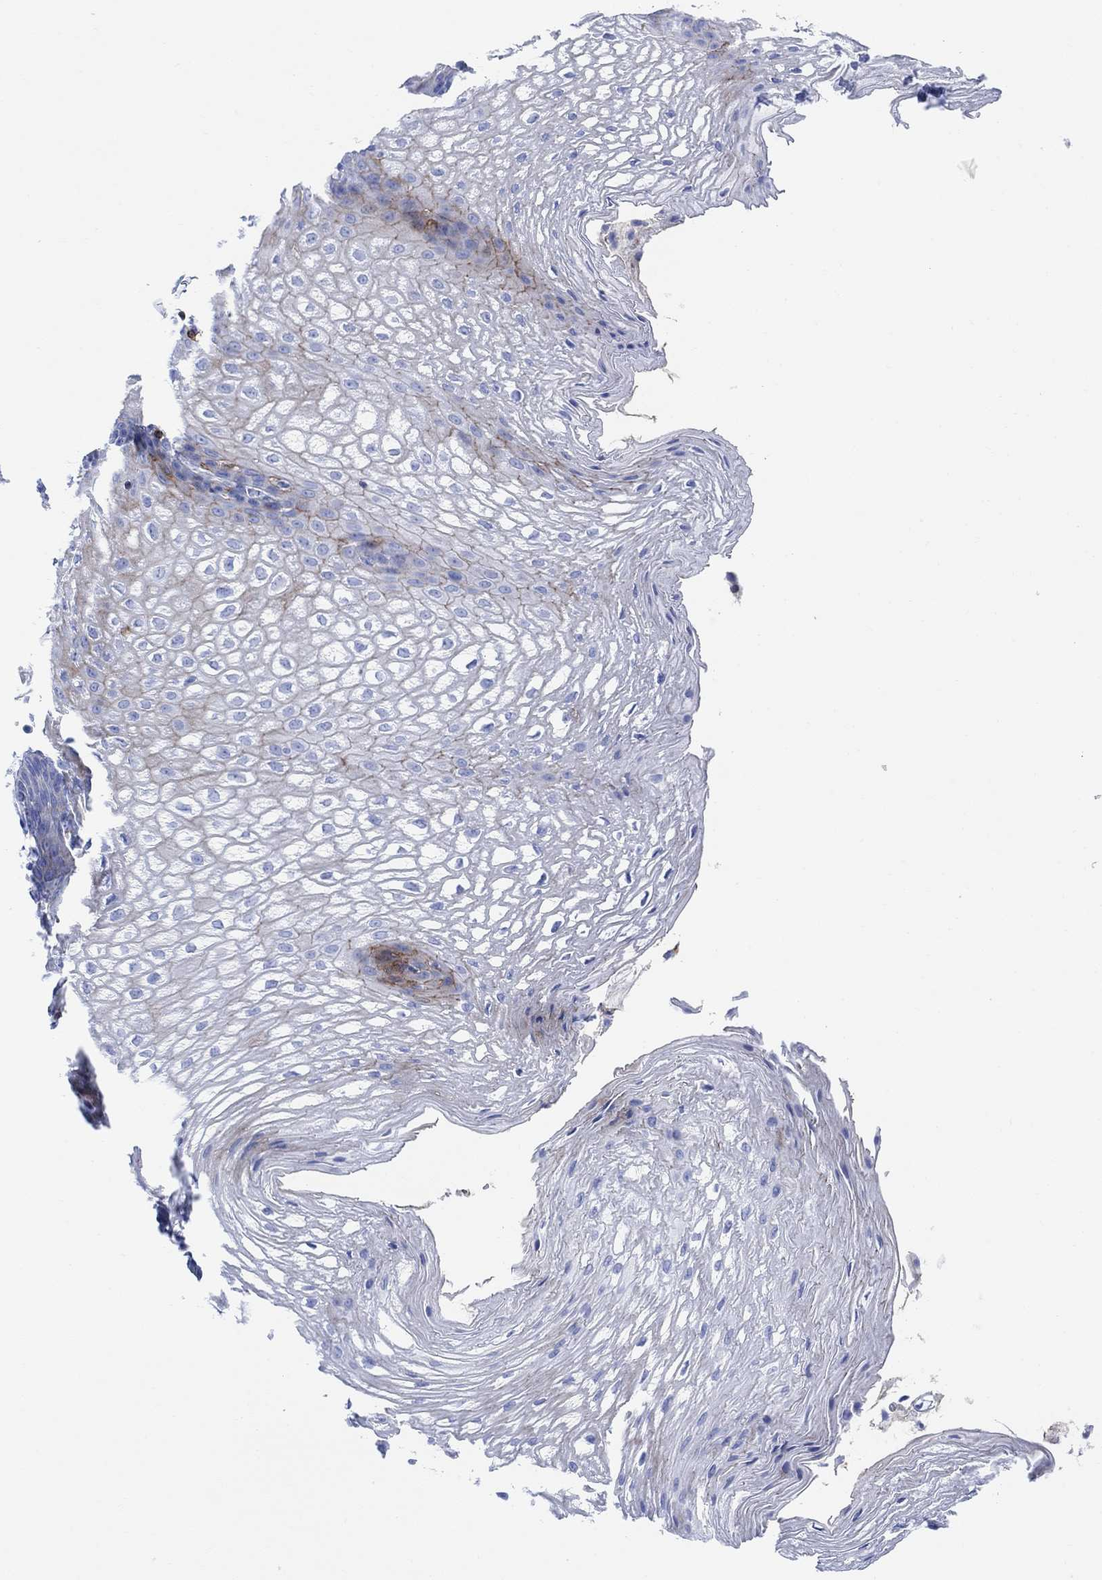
{"staining": {"intensity": "moderate", "quantity": "<25%", "location": "cytoplasmic/membranous"}, "tissue": "esophagus", "cell_type": "Squamous epithelial cells", "image_type": "normal", "snomed": [{"axis": "morphology", "description": "Normal tissue, NOS"}, {"axis": "topography", "description": "Esophagus"}], "caption": "Immunohistochemical staining of unremarkable human esophagus reveals moderate cytoplasmic/membranous protein positivity in about <25% of squamous epithelial cells. The staining was performed using DAB, with brown indicating positive protein expression. Nuclei are stained blue with hematoxylin.", "gene": "GPR65", "patient": {"sex": "male", "age": 72}}